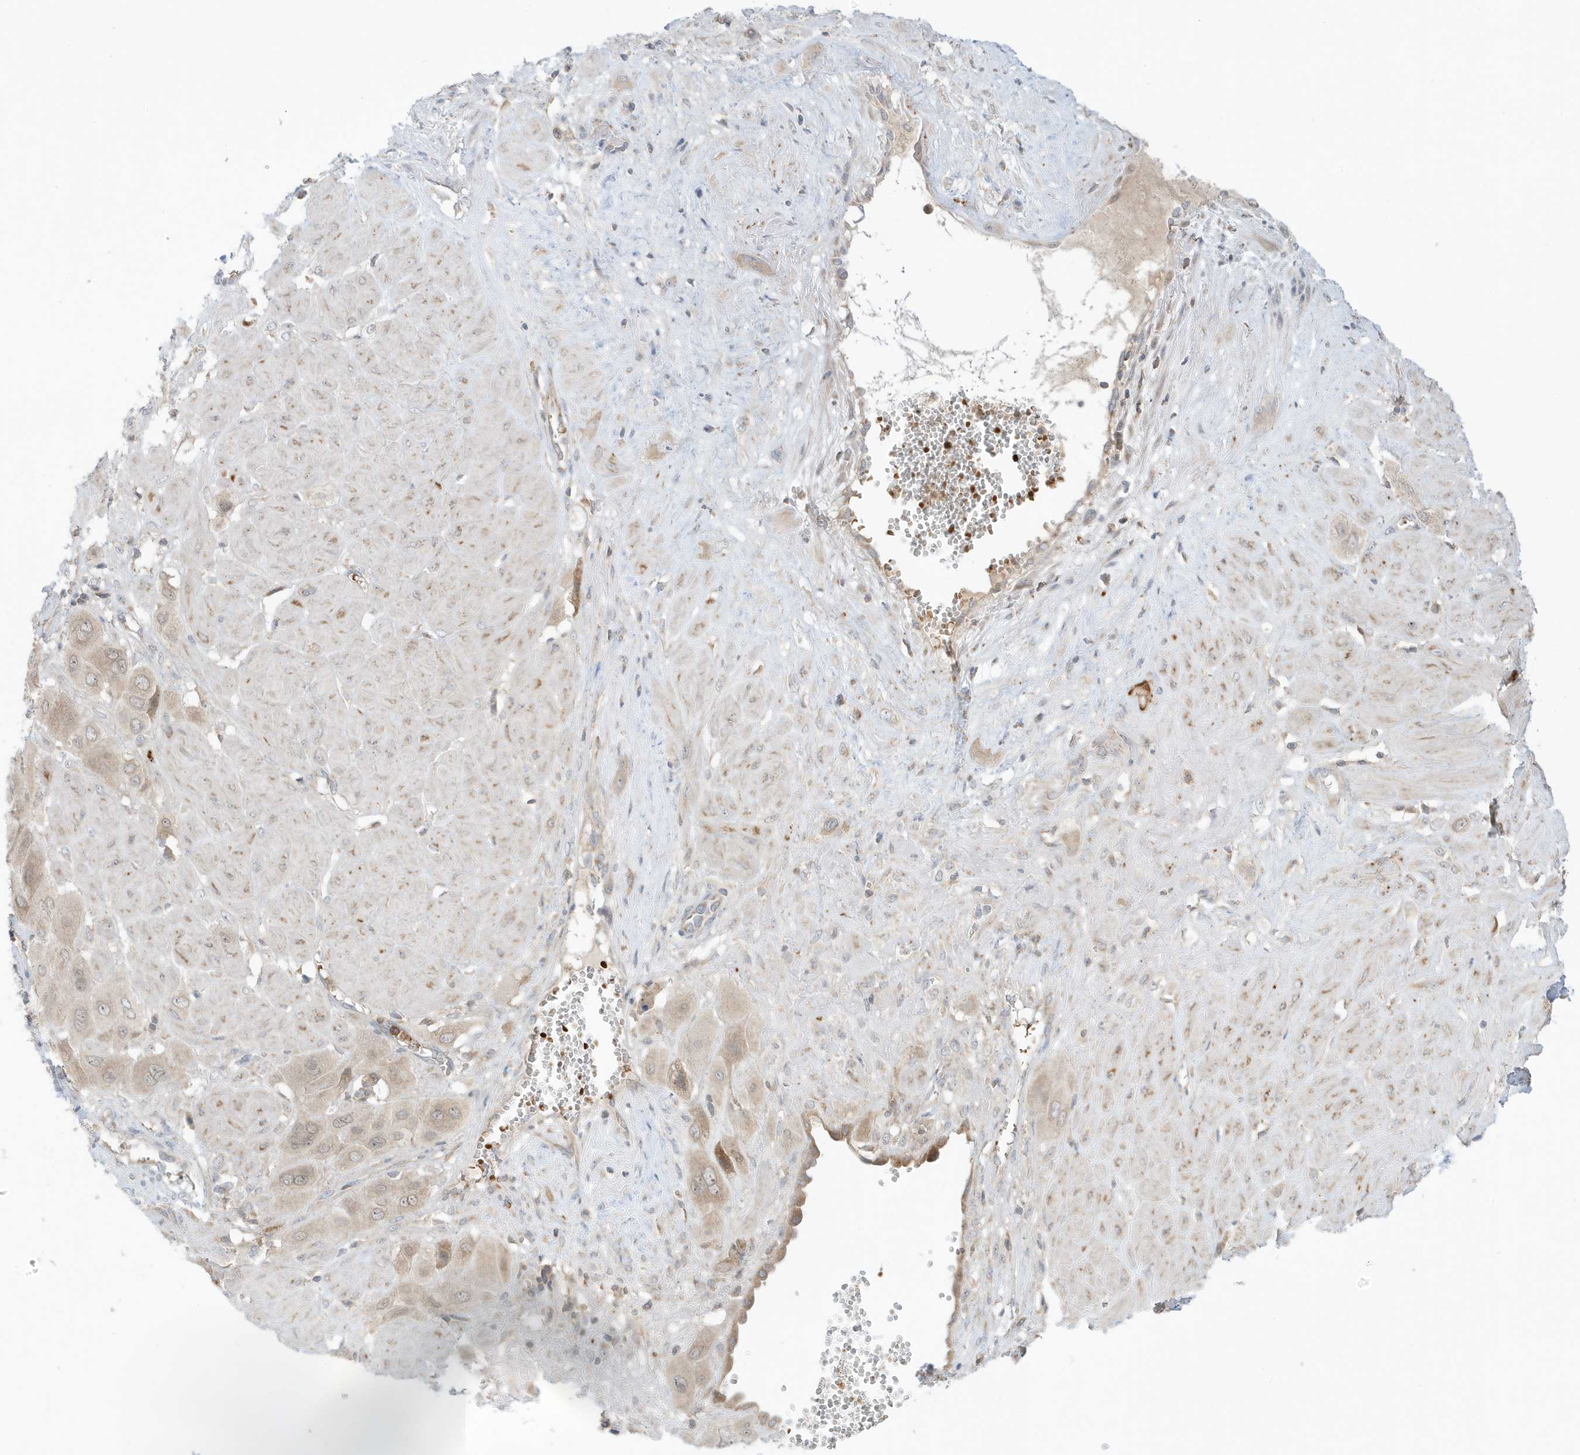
{"staining": {"intensity": "weak", "quantity": ">75%", "location": "cytoplasmic/membranous"}, "tissue": "cervical cancer", "cell_type": "Tumor cells", "image_type": "cancer", "snomed": [{"axis": "morphology", "description": "Squamous cell carcinoma, NOS"}, {"axis": "topography", "description": "Cervix"}], "caption": "Immunohistochemical staining of human cervical squamous cell carcinoma displays weak cytoplasmic/membranous protein positivity in approximately >75% of tumor cells.", "gene": "NPPC", "patient": {"sex": "female", "age": 34}}